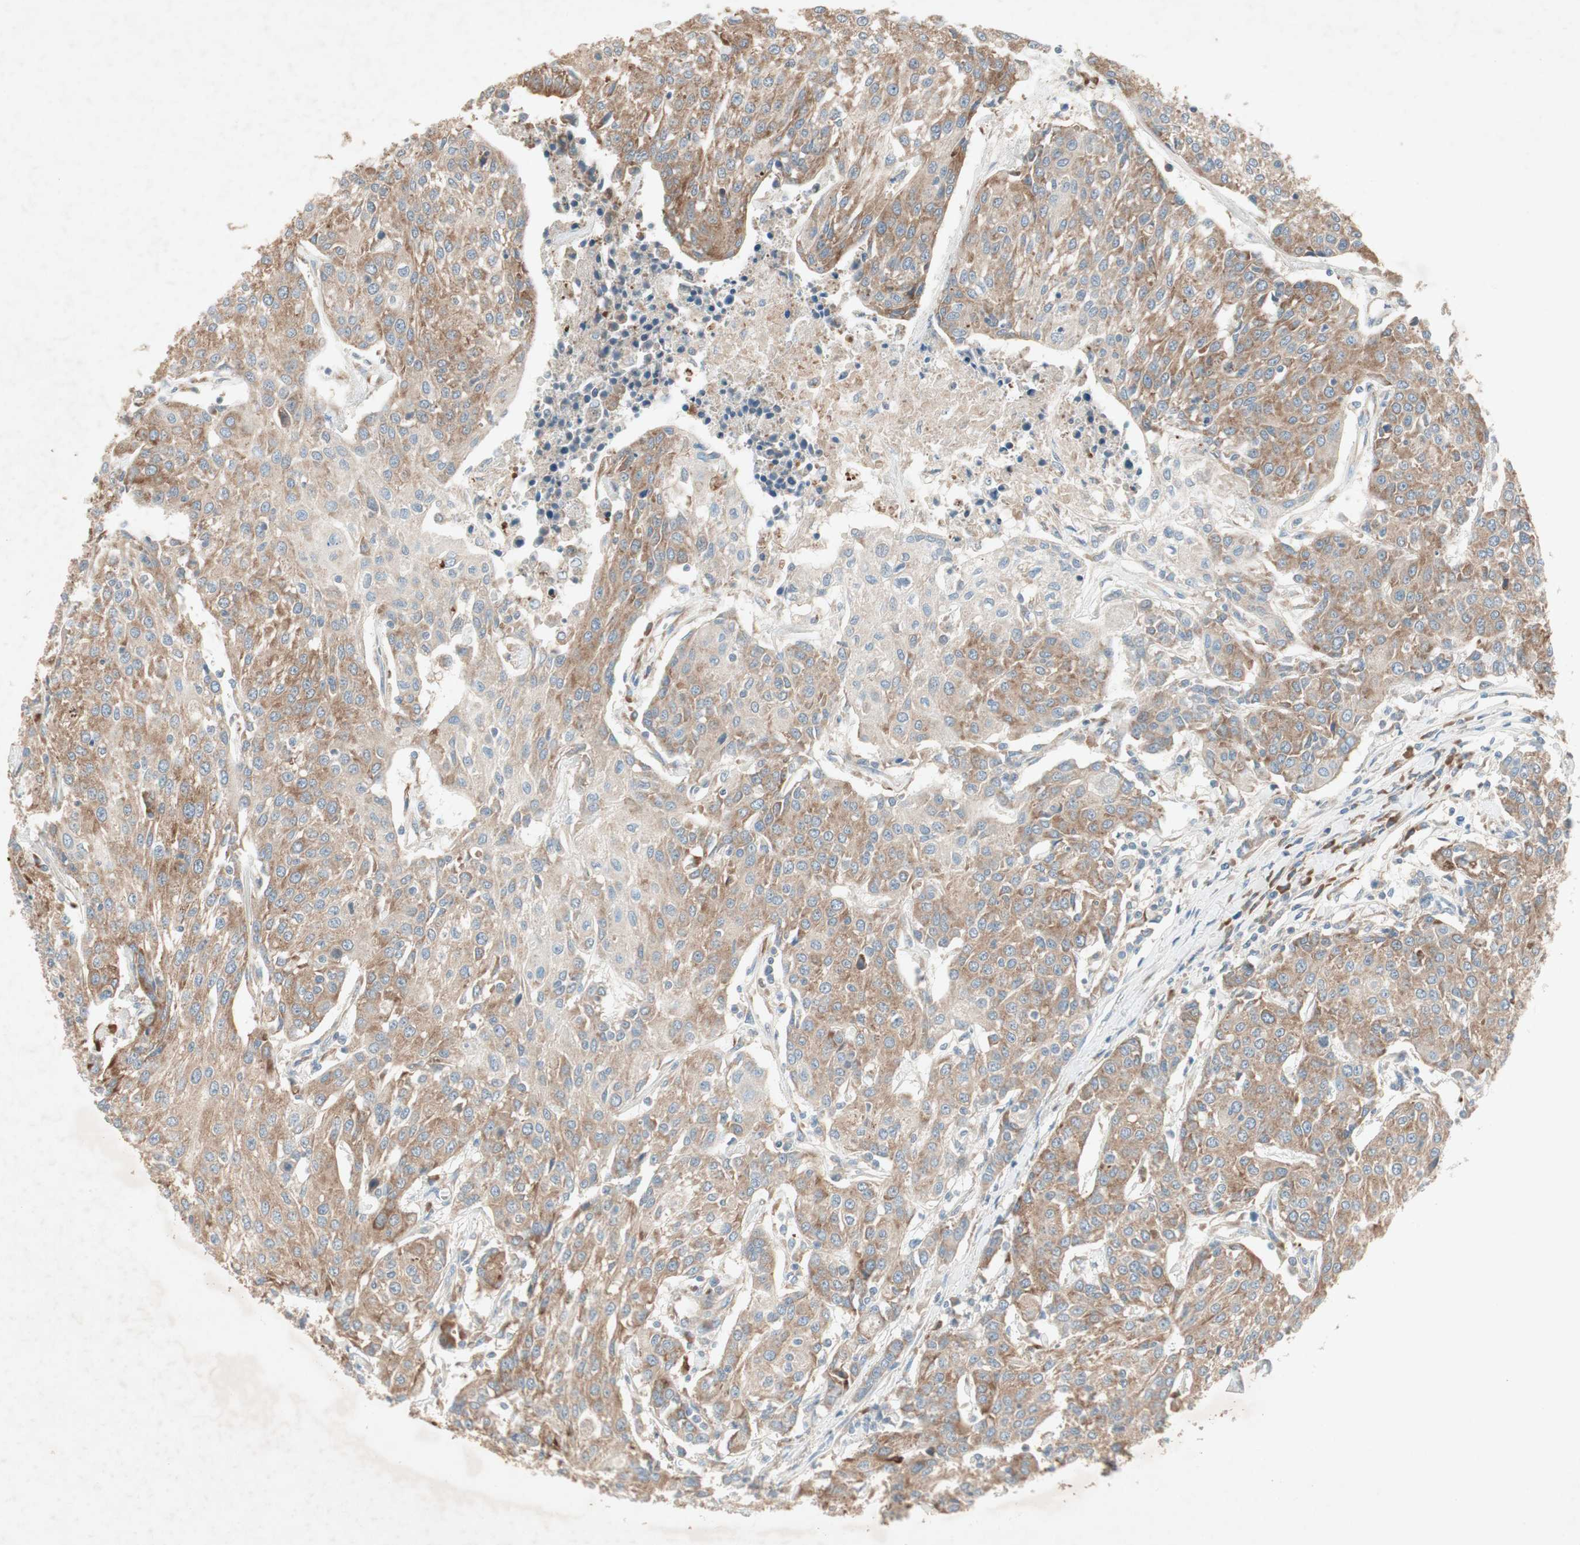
{"staining": {"intensity": "moderate", "quantity": ">75%", "location": "cytoplasmic/membranous"}, "tissue": "urothelial cancer", "cell_type": "Tumor cells", "image_type": "cancer", "snomed": [{"axis": "morphology", "description": "Urothelial carcinoma, High grade"}, {"axis": "topography", "description": "Urinary bladder"}], "caption": "About >75% of tumor cells in high-grade urothelial carcinoma reveal moderate cytoplasmic/membranous protein expression as visualized by brown immunohistochemical staining.", "gene": "RPL23", "patient": {"sex": "female", "age": 85}}